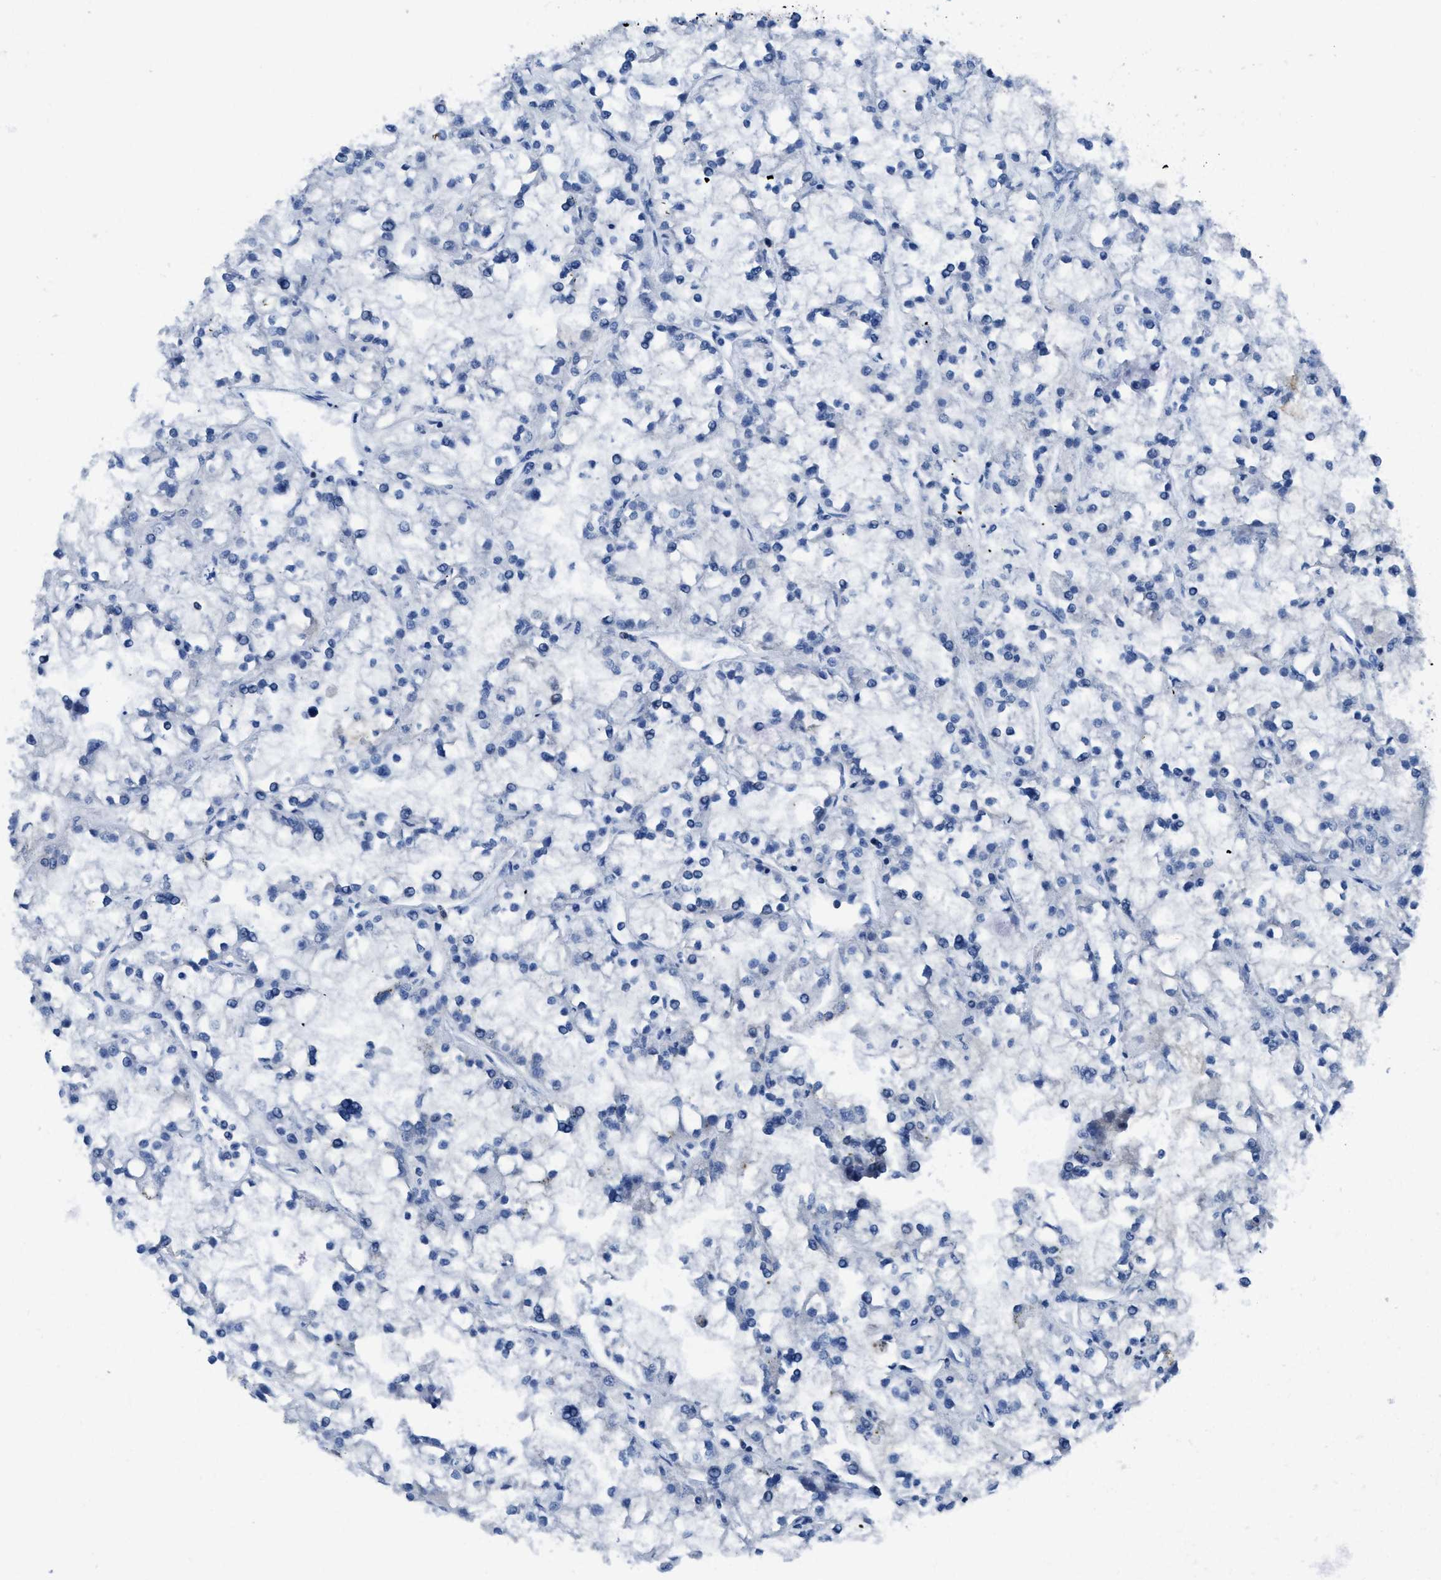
{"staining": {"intensity": "negative", "quantity": "none", "location": "none"}, "tissue": "renal cancer", "cell_type": "Tumor cells", "image_type": "cancer", "snomed": [{"axis": "morphology", "description": "Adenocarcinoma, NOS"}, {"axis": "topography", "description": "Kidney"}], "caption": "The immunohistochemistry (IHC) photomicrograph has no significant expression in tumor cells of adenocarcinoma (renal) tissue.", "gene": "ITGA3", "patient": {"sex": "female", "age": 52}}